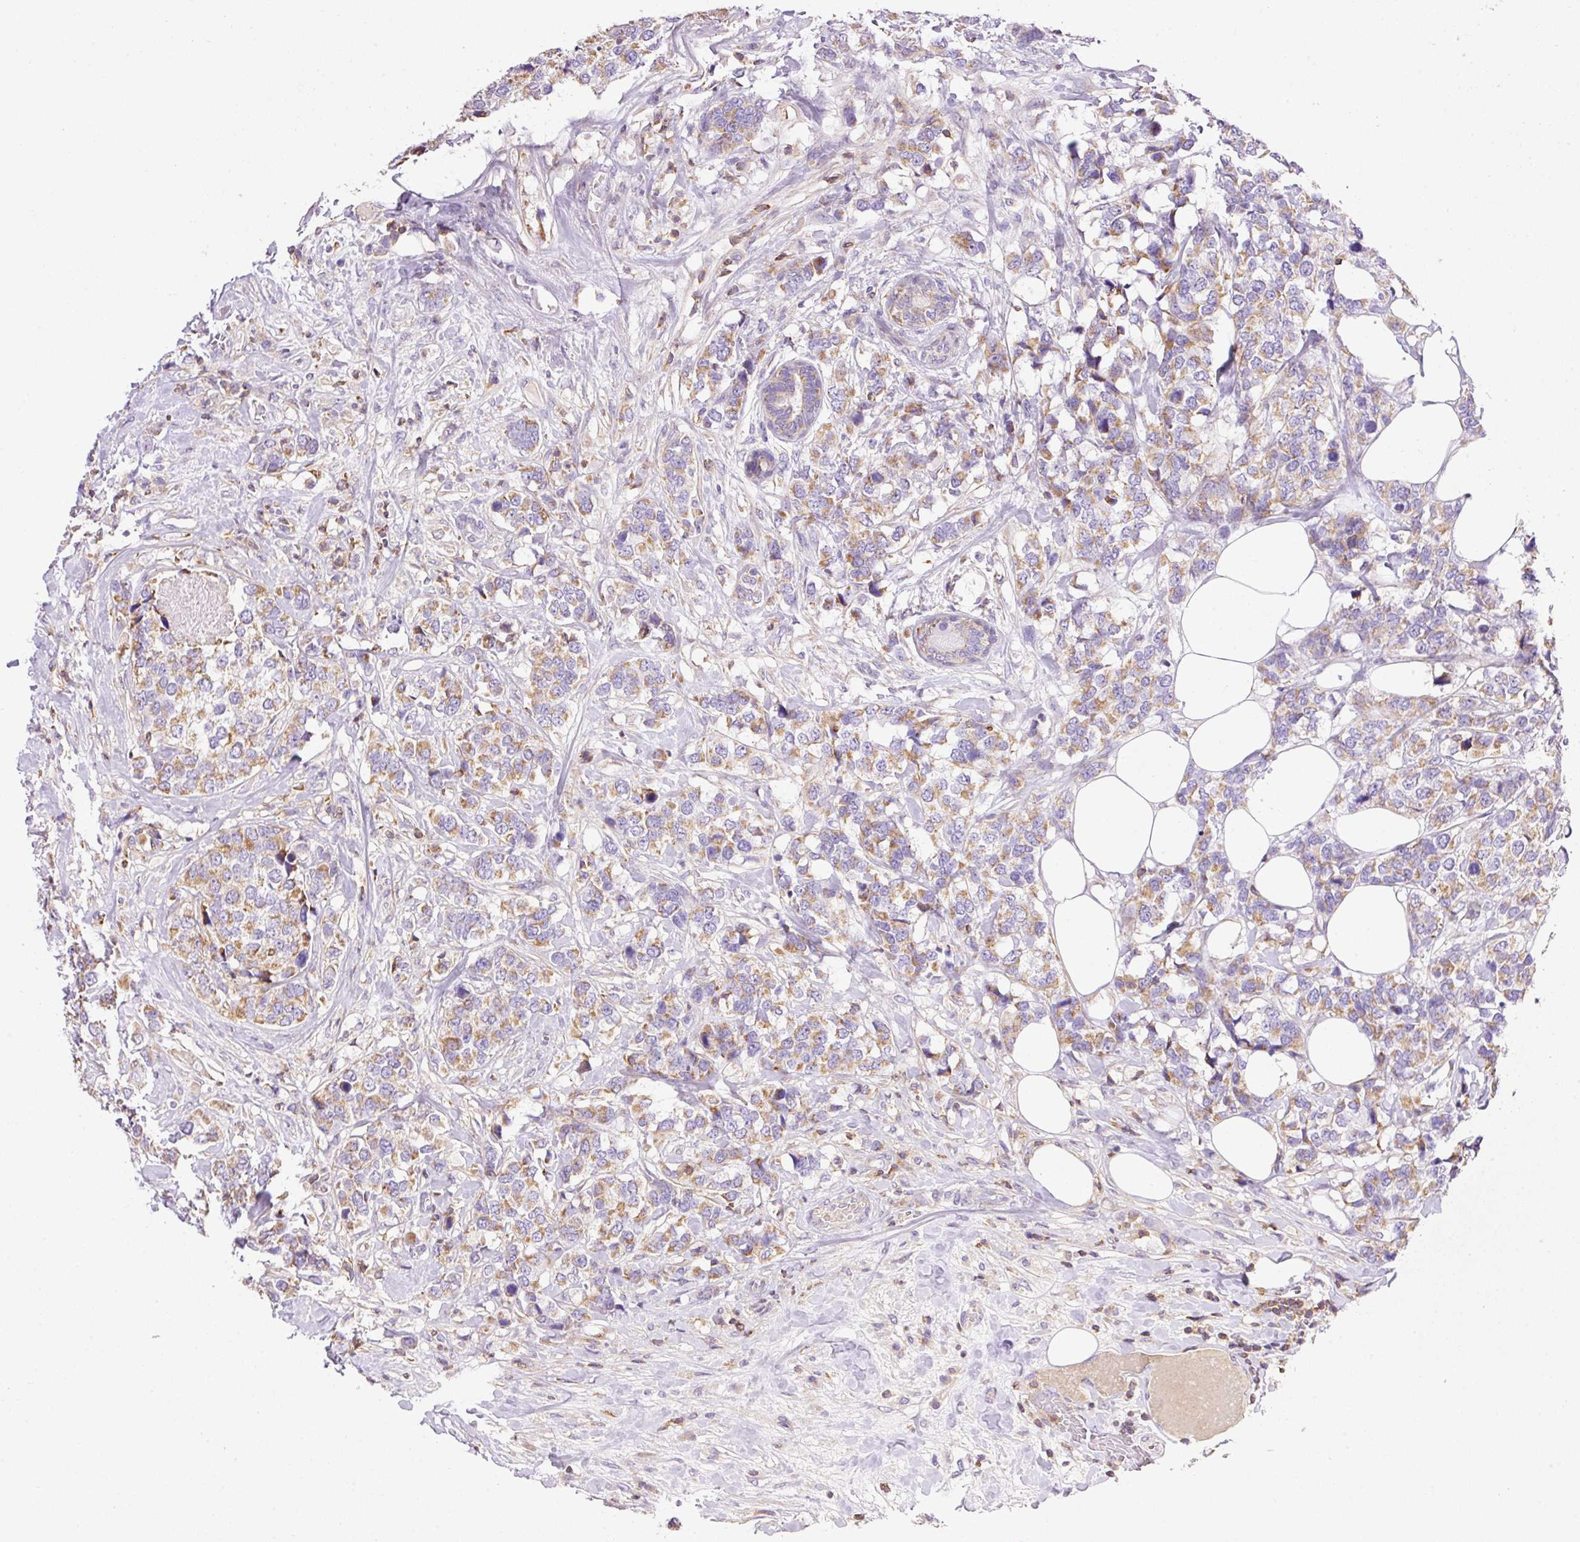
{"staining": {"intensity": "moderate", "quantity": ">75%", "location": "cytoplasmic/membranous"}, "tissue": "breast cancer", "cell_type": "Tumor cells", "image_type": "cancer", "snomed": [{"axis": "morphology", "description": "Lobular carcinoma"}, {"axis": "topography", "description": "Breast"}], "caption": "Breast lobular carcinoma tissue reveals moderate cytoplasmic/membranous staining in about >75% of tumor cells, visualized by immunohistochemistry.", "gene": "IMMT", "patient": {"sex": "female", "age": 59}}